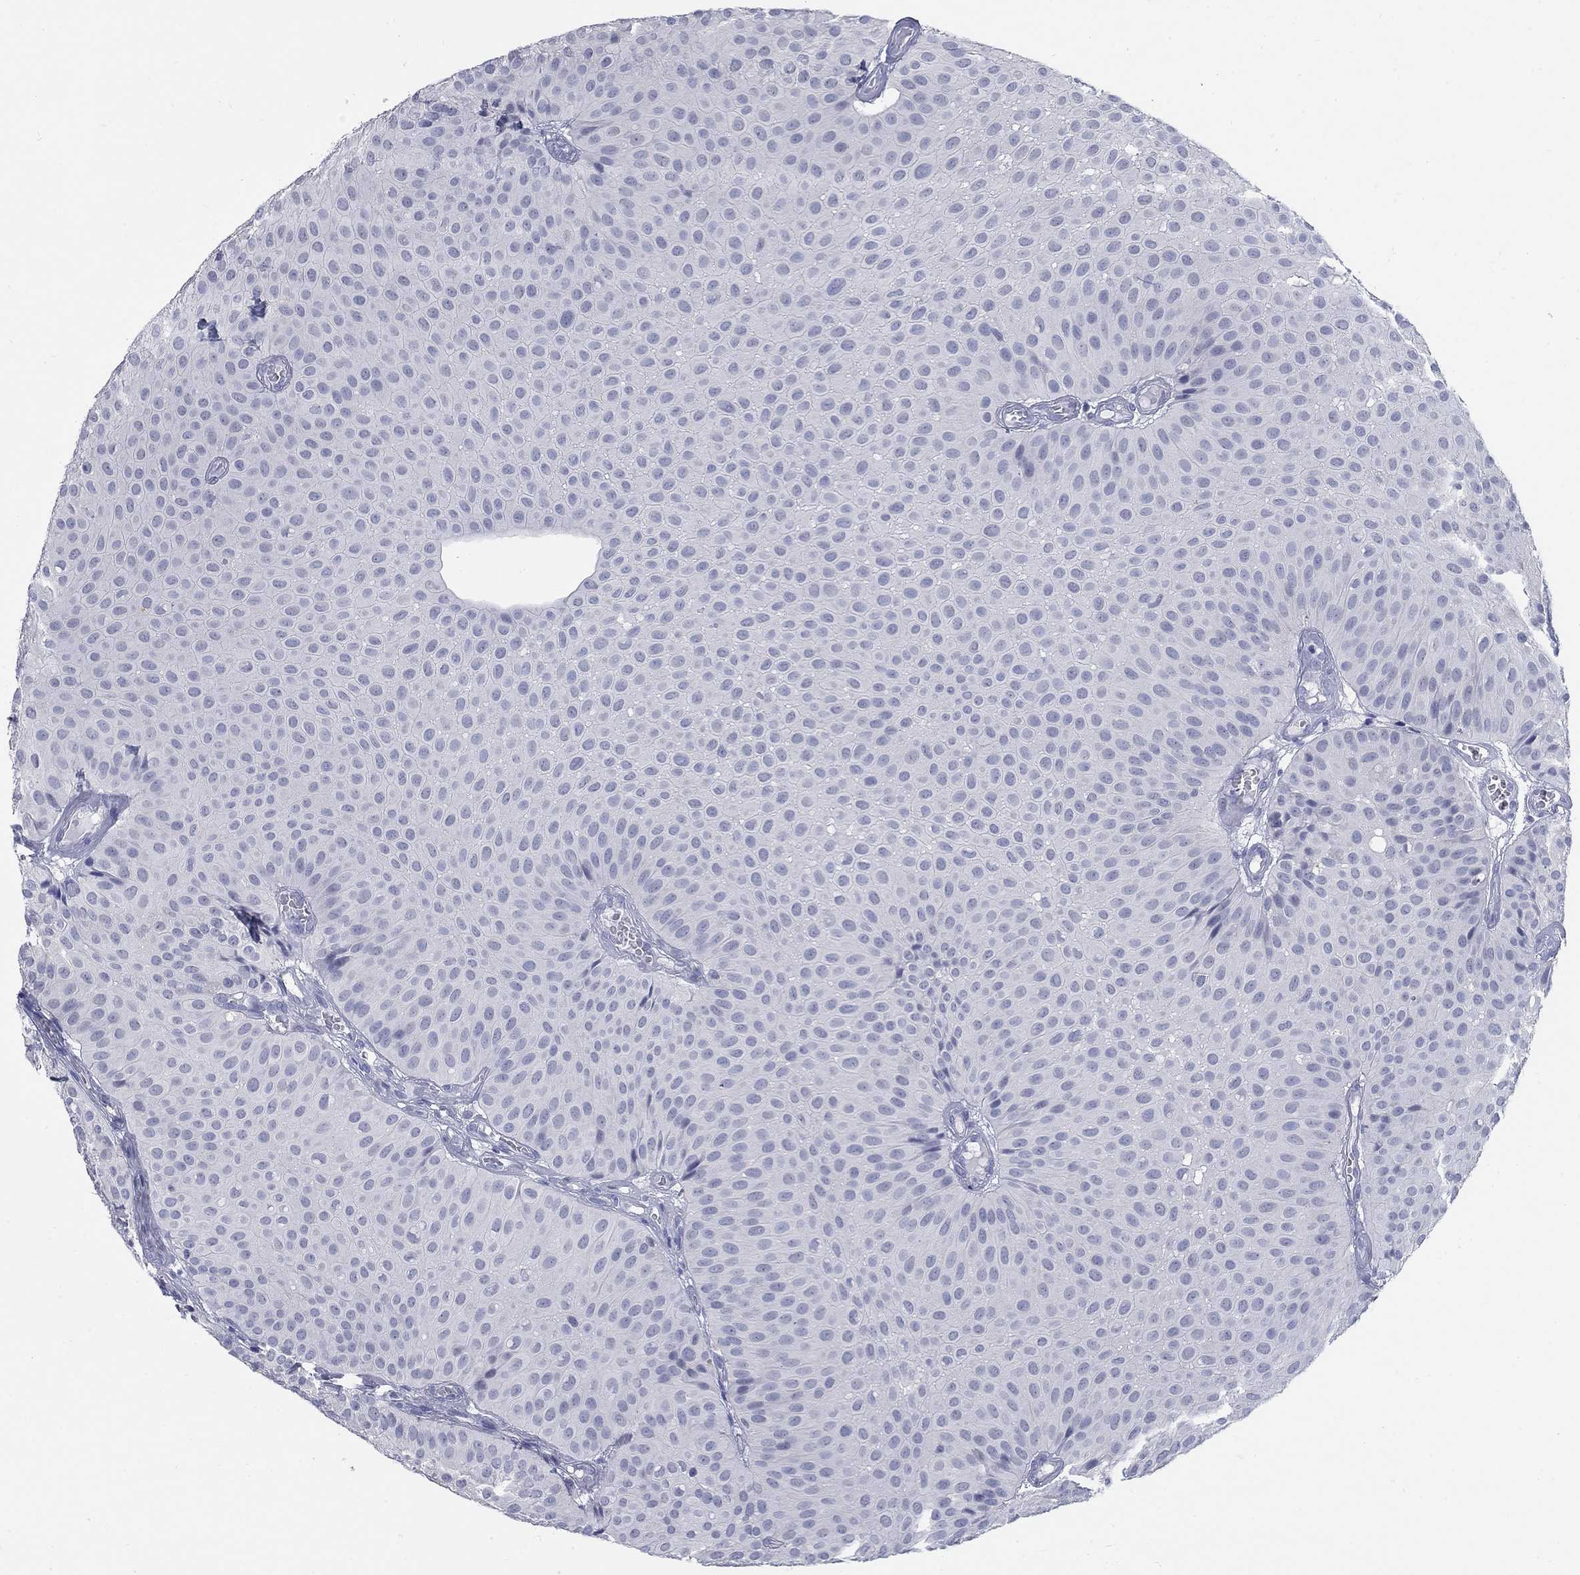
{"staining": {"intensity": "negative", "quantity": "none", "location": "none"}, "tissue": "urothelial cancer", "cell_type": "Tumor cells", "image_type": "cancer", "snomed": [{"axis": "morphology", "description": "Urothelial carcinoma, Low grade"}, {"axis": "topography", "description": "Urinary bladder"}], "caption": "Protein analysis of urothelial cancer exhibits no significant staining in tumor cells.", "gene": "ATP6V1G2", "patient": {"sex": "male", "age": 64}}